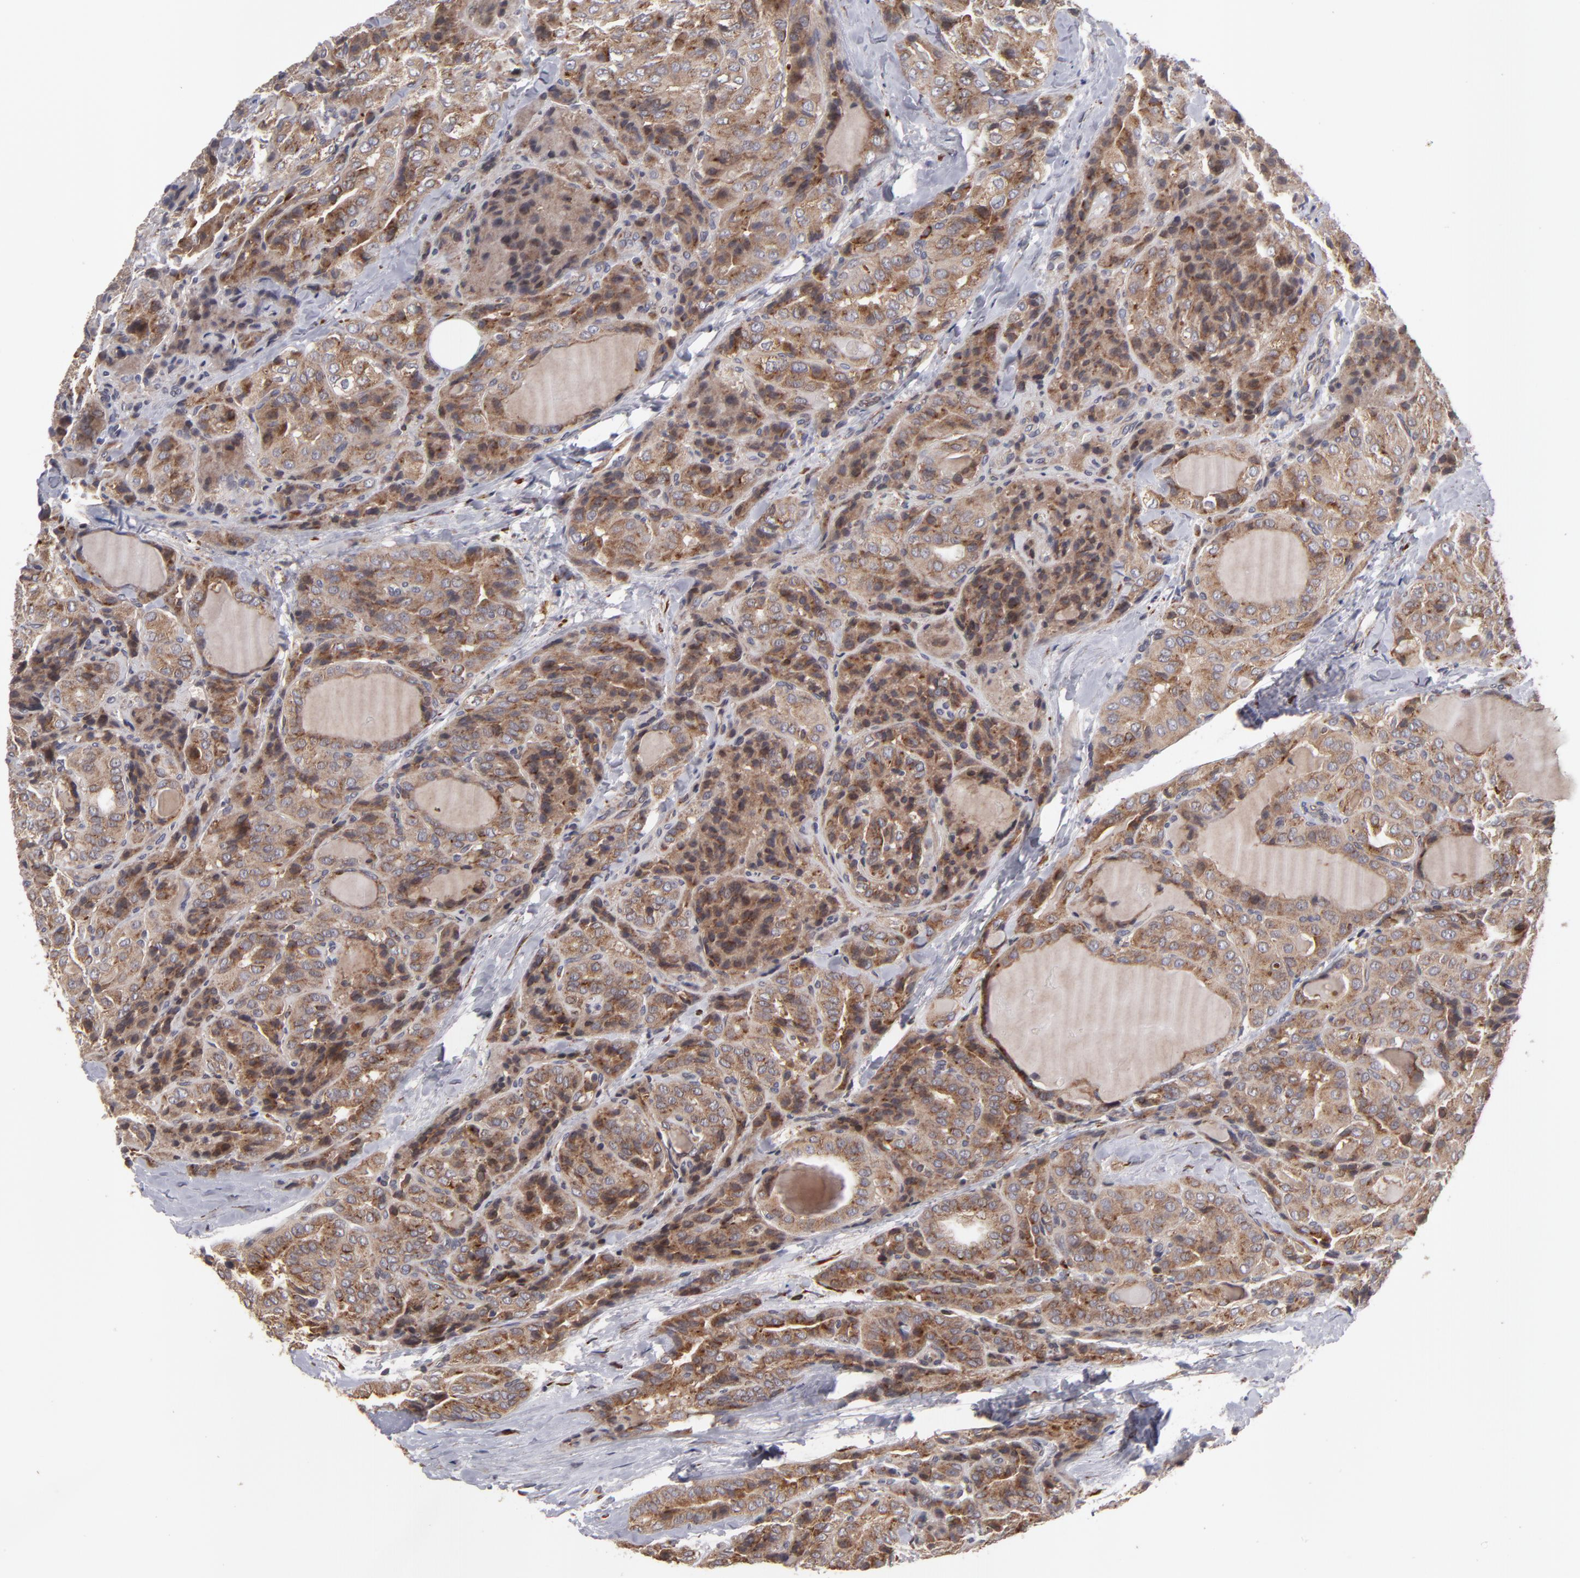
{"staining": {"intensity": "moderate", "quantity": "25%-75%", "location": "cytoplasmic/membranous"}, "tissue": "thyroid cancer", "cell_type": "Tumor cells", "image_type": "cancer", "snomed": [{"axis": "morphology", "description": "Papillary adenocarcinoma, NOS"}, {"axis": "topography", "description": "Thyroid gland"}], "caption": "Immunohistochemical staining of human thyroid cancer demonstrates moderate cytoplasmic/membranous protein staining in approximately 25%-75% of tumor cells.", "gene": "SND1", "patient": {"sex": "female", "age": 71}}